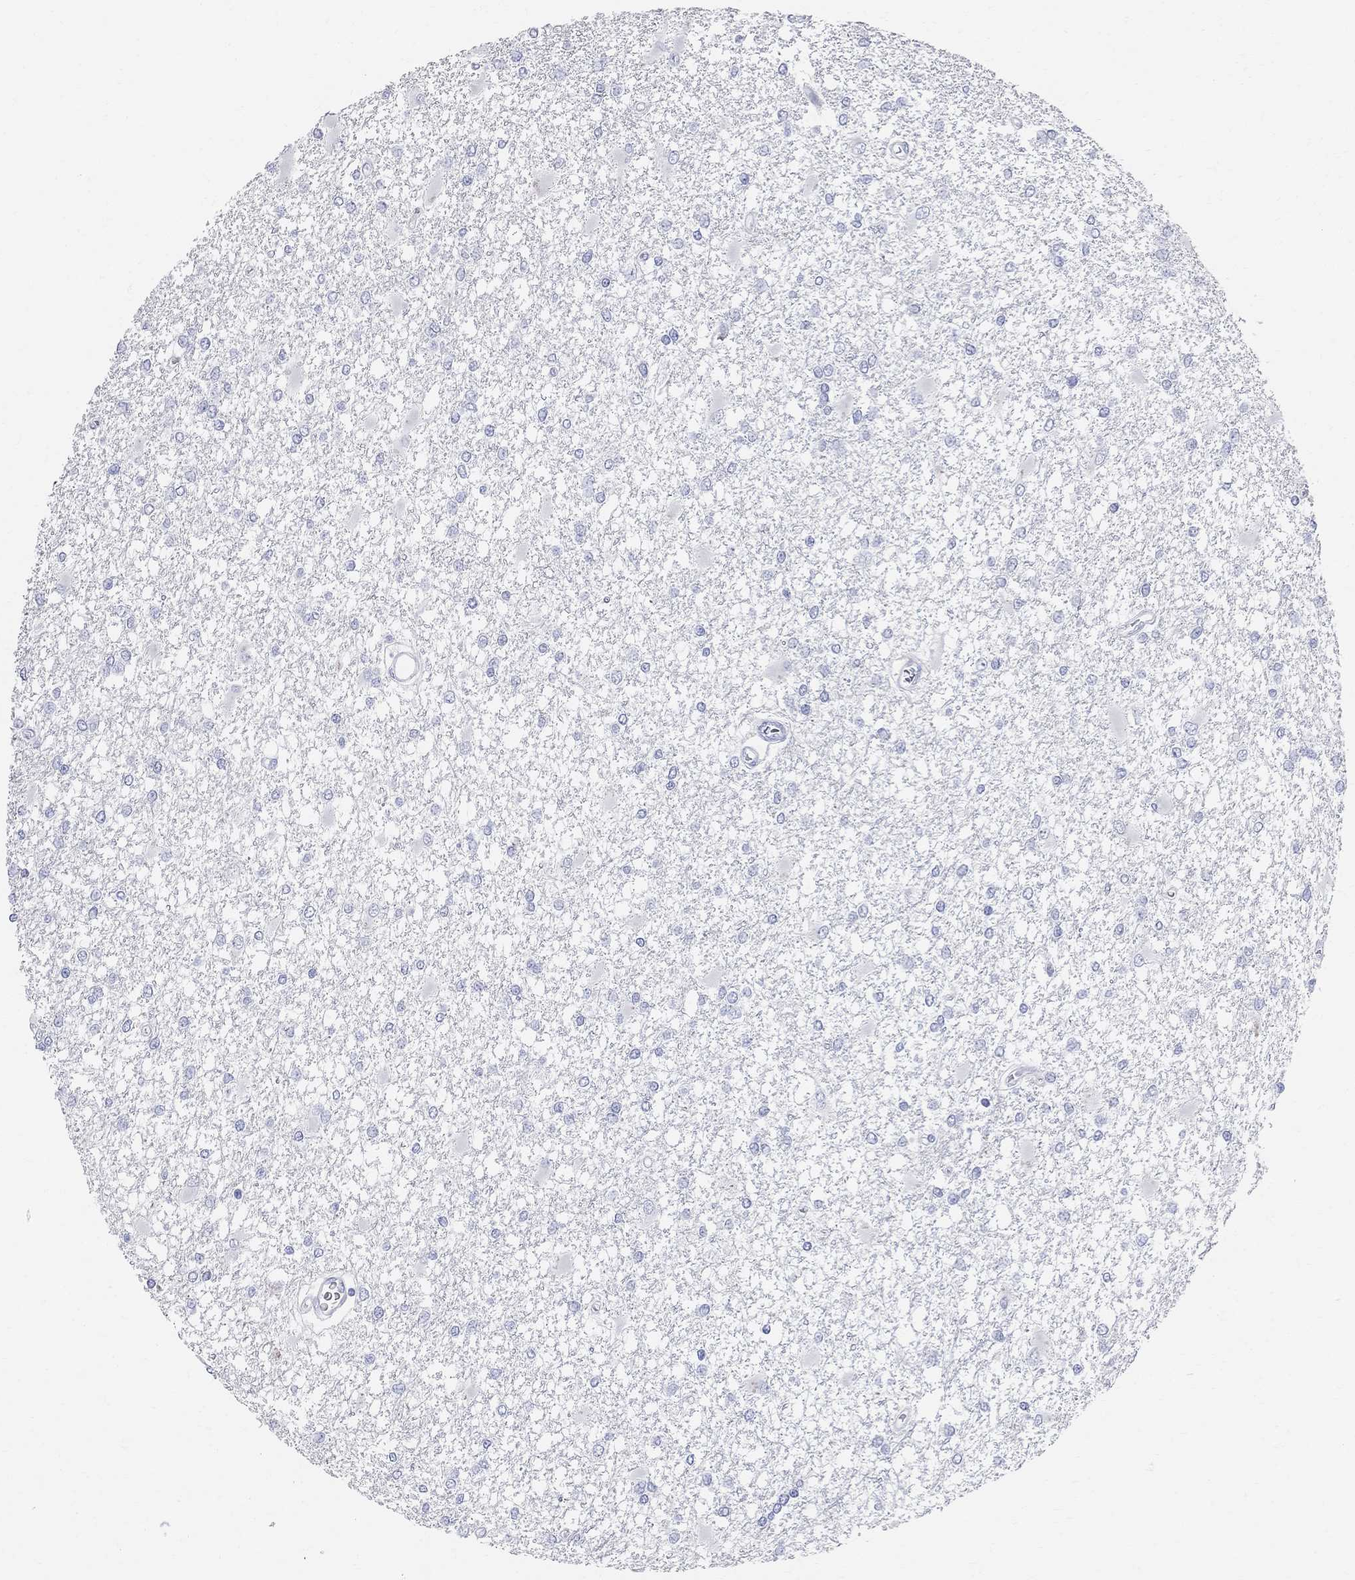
{"staining": {"intensity": "negative", "quantity": "none", "location": "none"}, "tissue": "glioma", "cell_type": "Tumor cells", "image_type": "cancer", "snomed": [{"axis": "morphology", "description": "Glioma, malignant, High grade"}, {"axis": "topography", "description": "Cerebral cortex"}], "caption": "Protein analysis of glioma displays no significant expression in tumor cells.", "gene": "AOX1", "patient": {"sex": "male", "age": 79}}